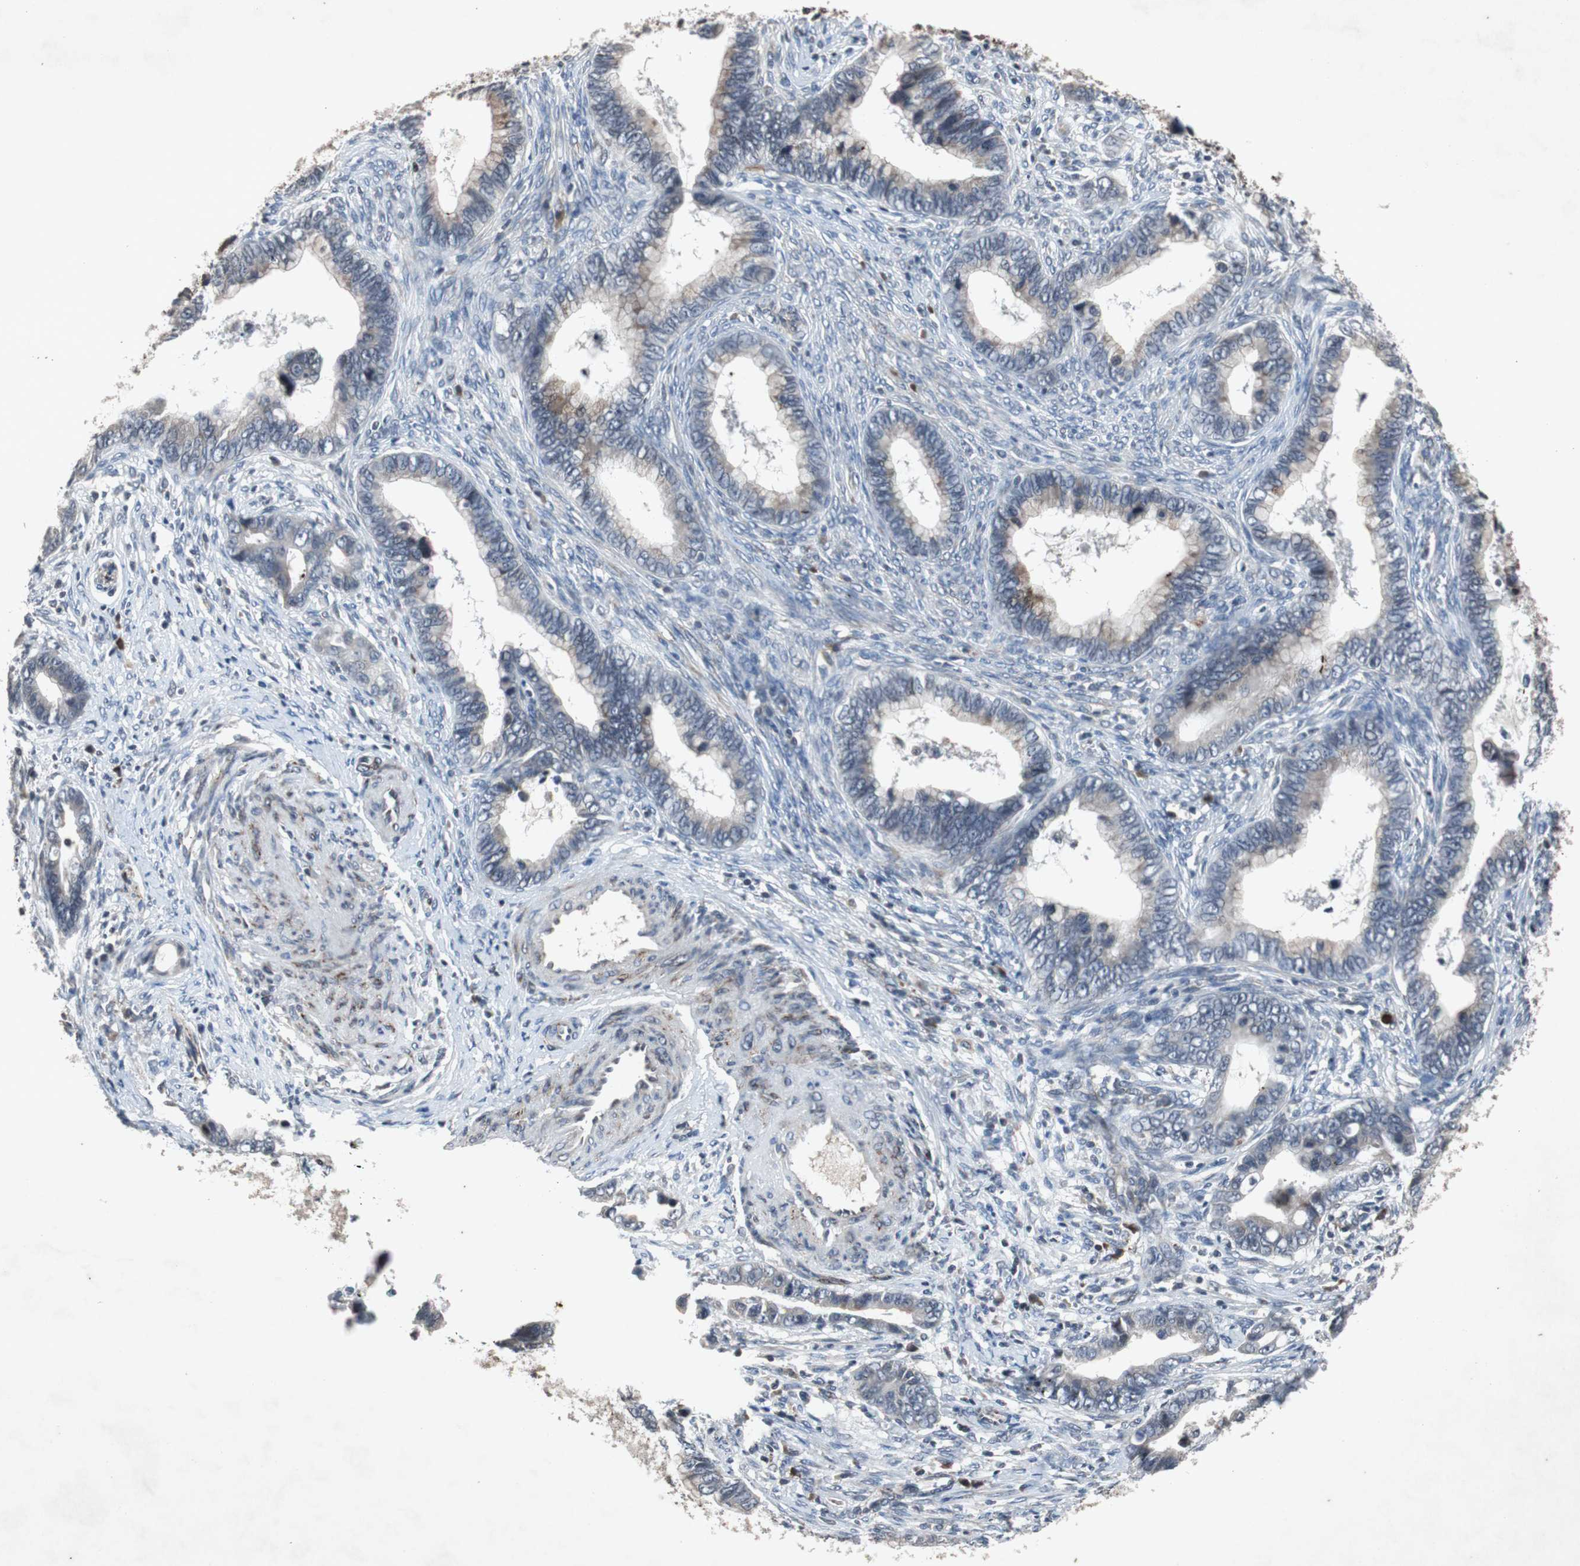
{"staining": {"intensity": "weak", "quantity": "25%-75%", "location": "cytoplasmic/membranous"}, "tissue": "cervical cancer", "cell_type": "Tumor cells", "image_type": "cancer", "snomed": [{"axis": "morphology", "description": "Adenocarcinoma, NOS"}, {"axis": "topography", "description": "Cervix"}], "caption": "A brown stain labels weak cytoplasmic/membranous positivity of a protein in adenocarcinoma (cervical) tumor cells. Nuclei are stained in blue.", "gene": "CRADD", "patient": {"sex": "female", "age": 44}}